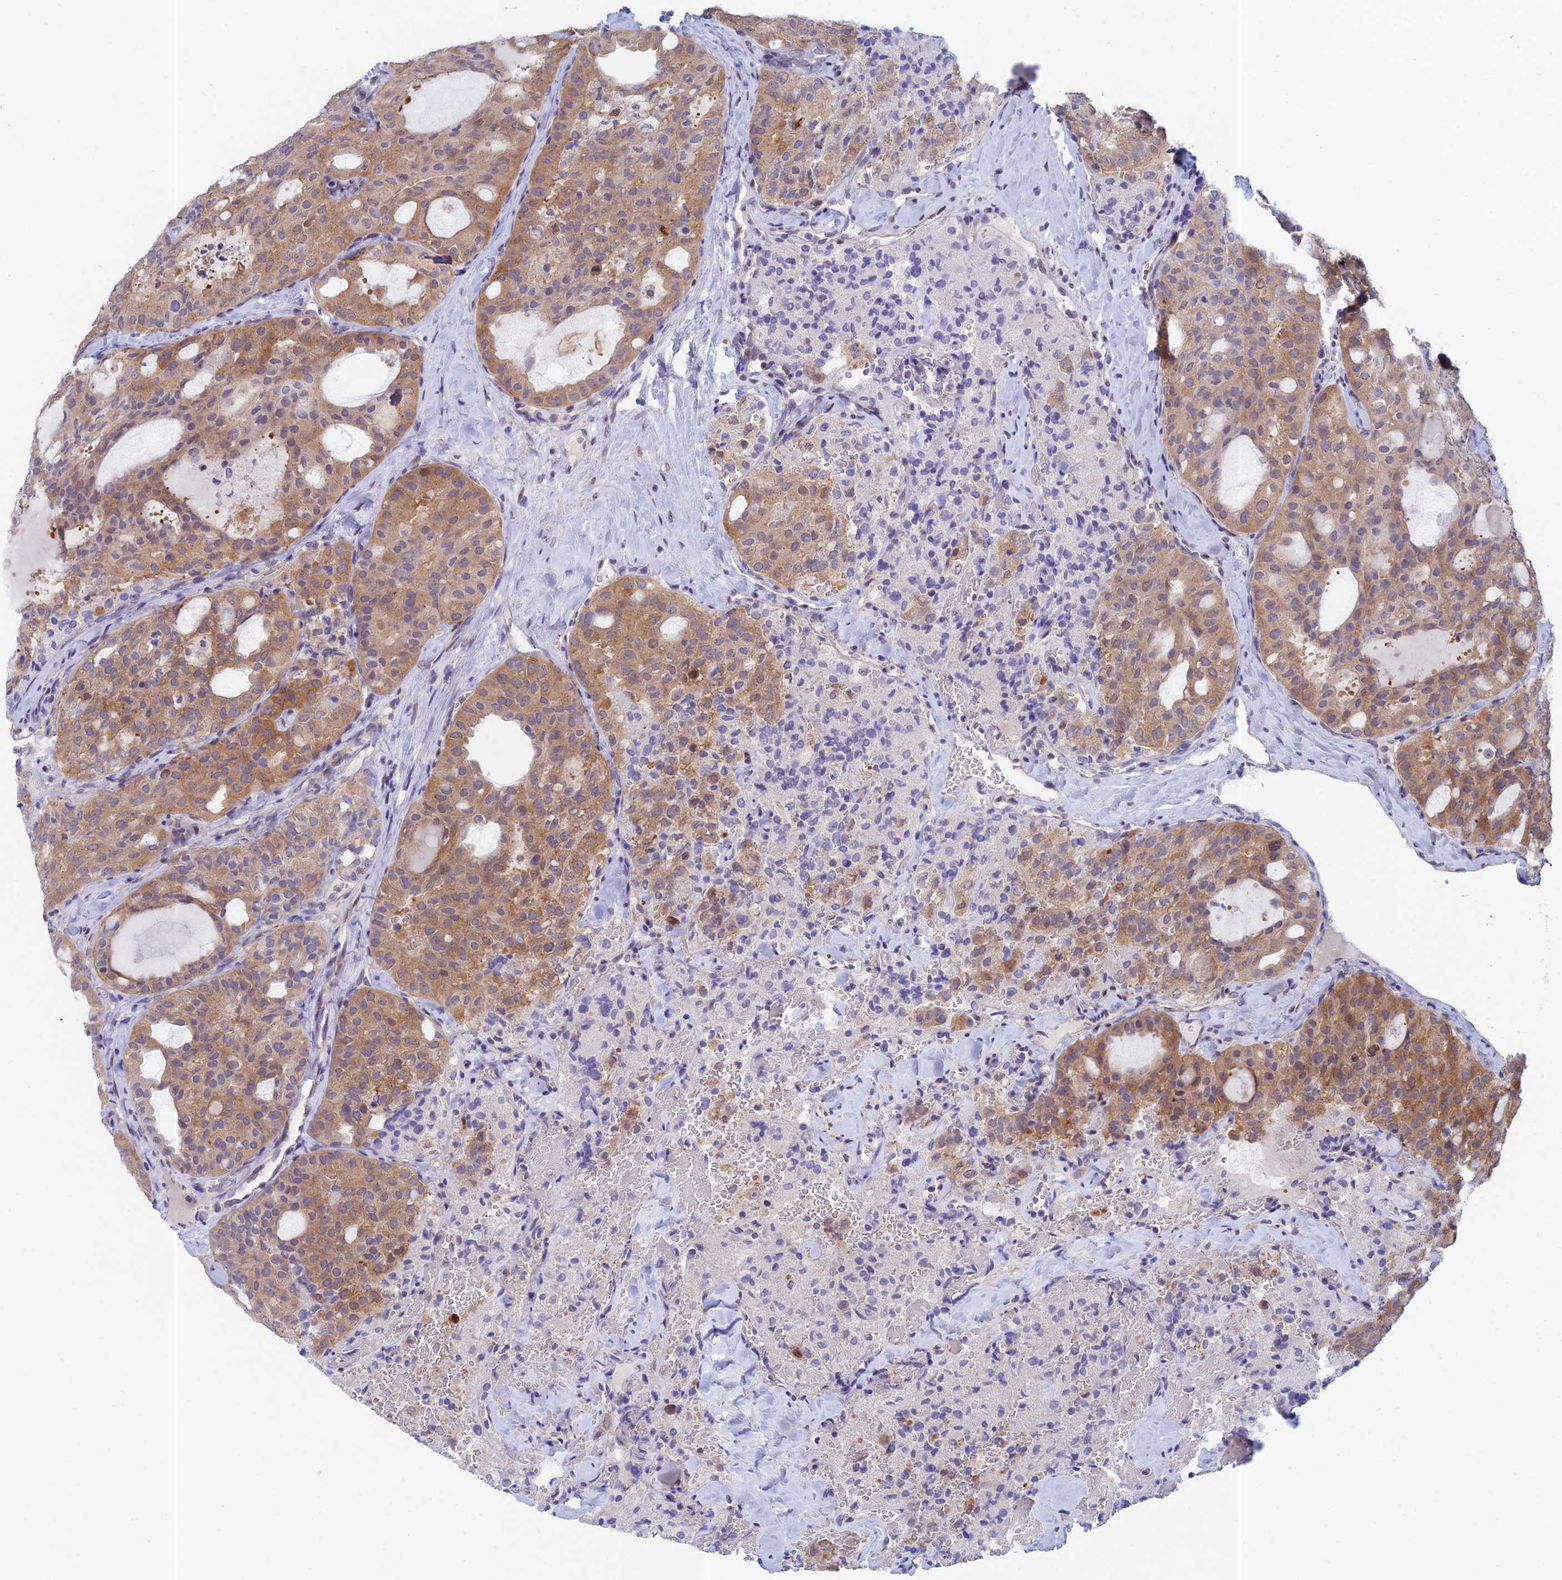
{"staining": {"intensity": "moderate", "quantity": ">75%", "location": "cytoplasmic/membranous"}, "tissue": "thyroid cancer", "cell_type": "Tumor cells", "image_type": "cancer", "snomed": [{"axis": "morphology", "description": "Follicular adenoma carcinoma, NOS"}, {"axis": "topography", "description": "Thyroid gland"}], "caption": "A brown stain labels moderate cytoplasmic/membranous expression of a protein in human thyroid cancer tumor cells.", "gene": "MRPL17", "patient": {"sex": "male", "age": 75}}